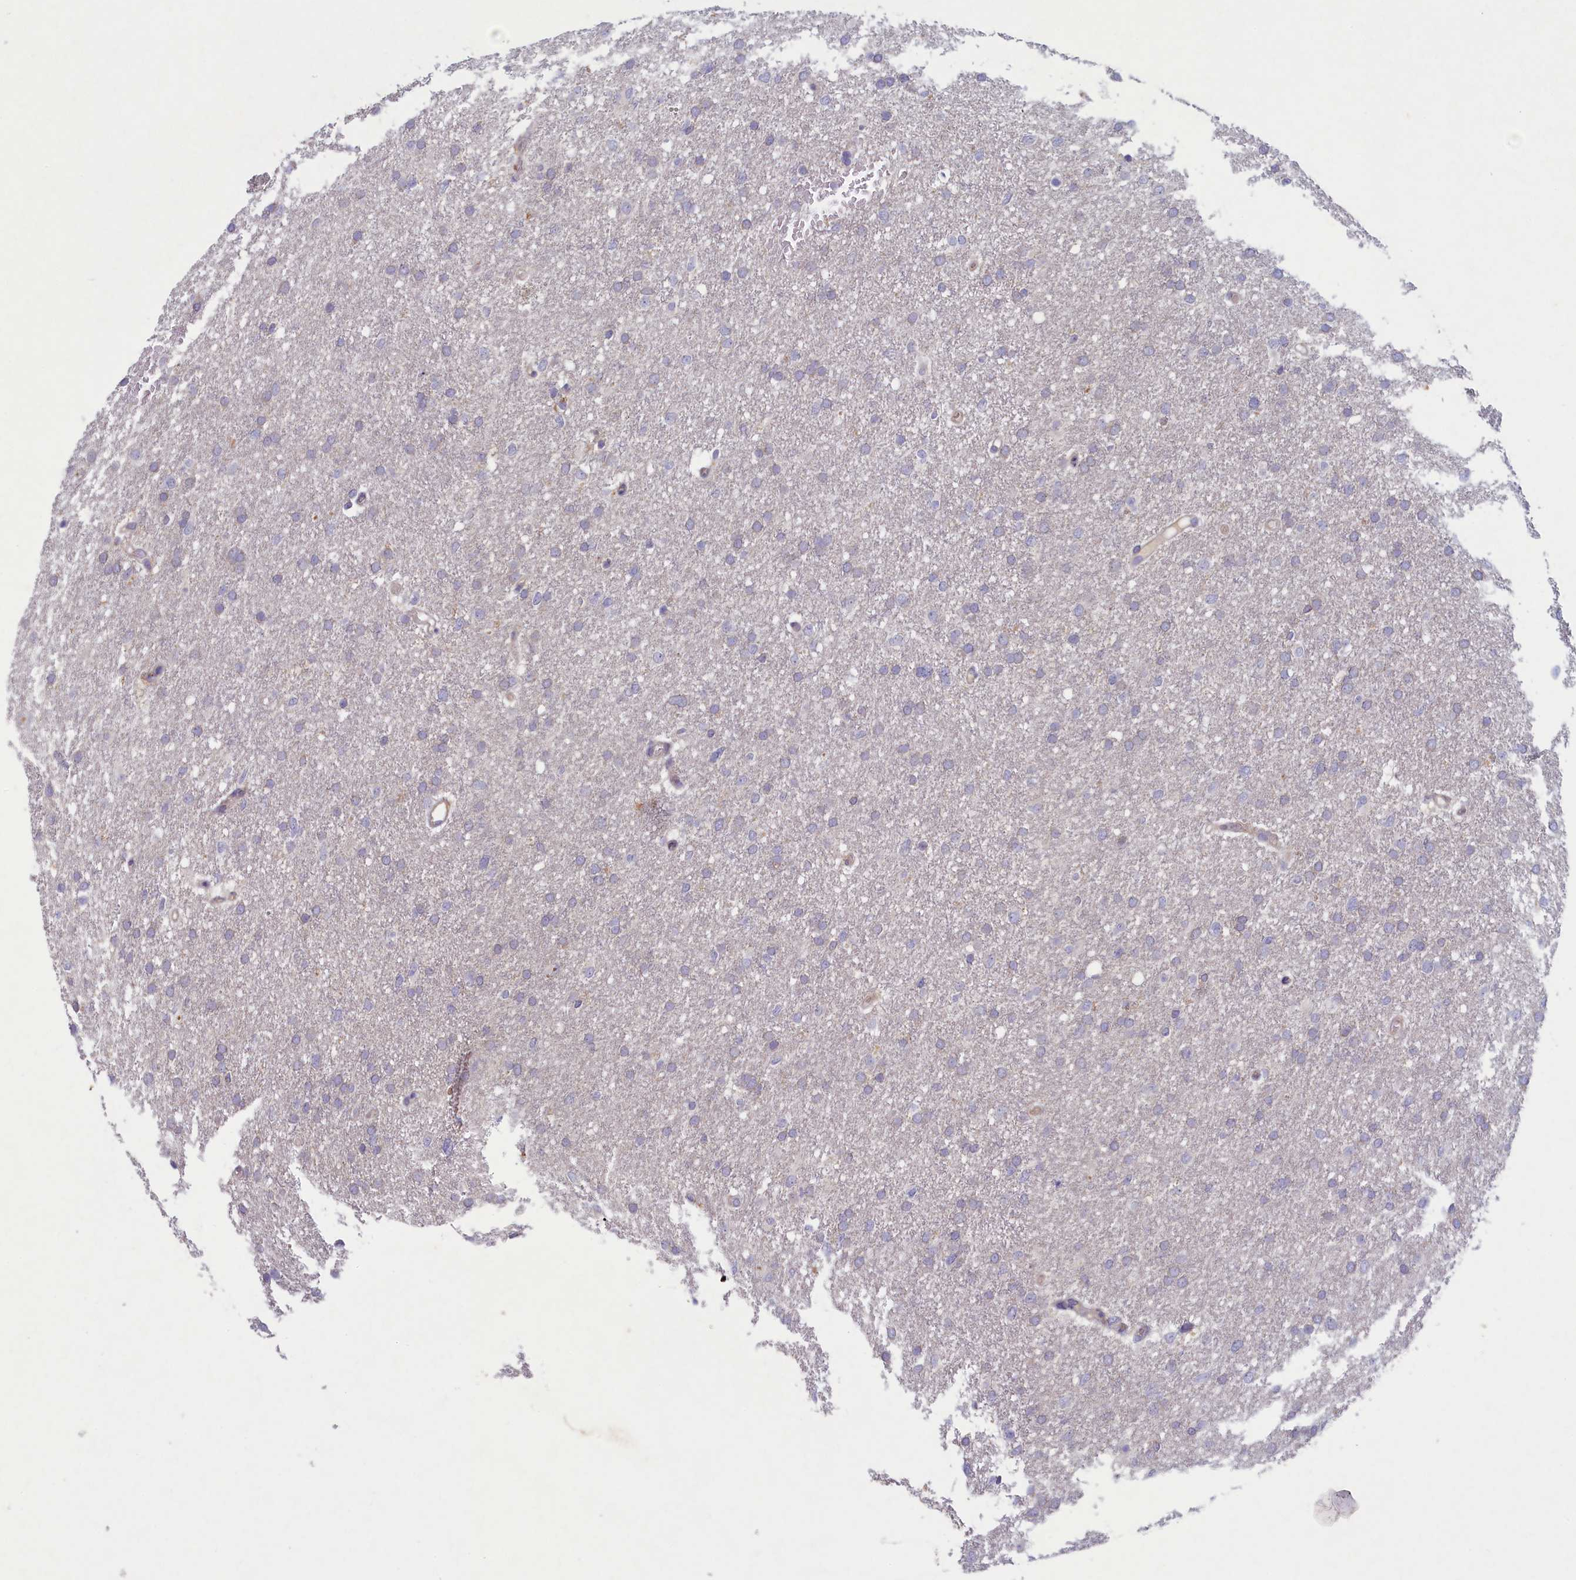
{"staining": {"intensity": "negative", "quantity": "none", "location": "none"}, "tissue": "glioma", "cell_type": "Tumor cells", "image_type": "cancer", "snomed": [{"axis": "morphology", "description": "Glioma, malignant, High grade"}, {"axis": "topography", "description": "Cerebral cortex"}], "caption": "Immunohistochemistry micrograph of glioma stained for a protein (brown), which shows no positivity in tumor cells. (IHC, brightfield microscopy, high magnification).", "gene": "PLEKHG6", "patient": {"sex": "female", "age": 36}}